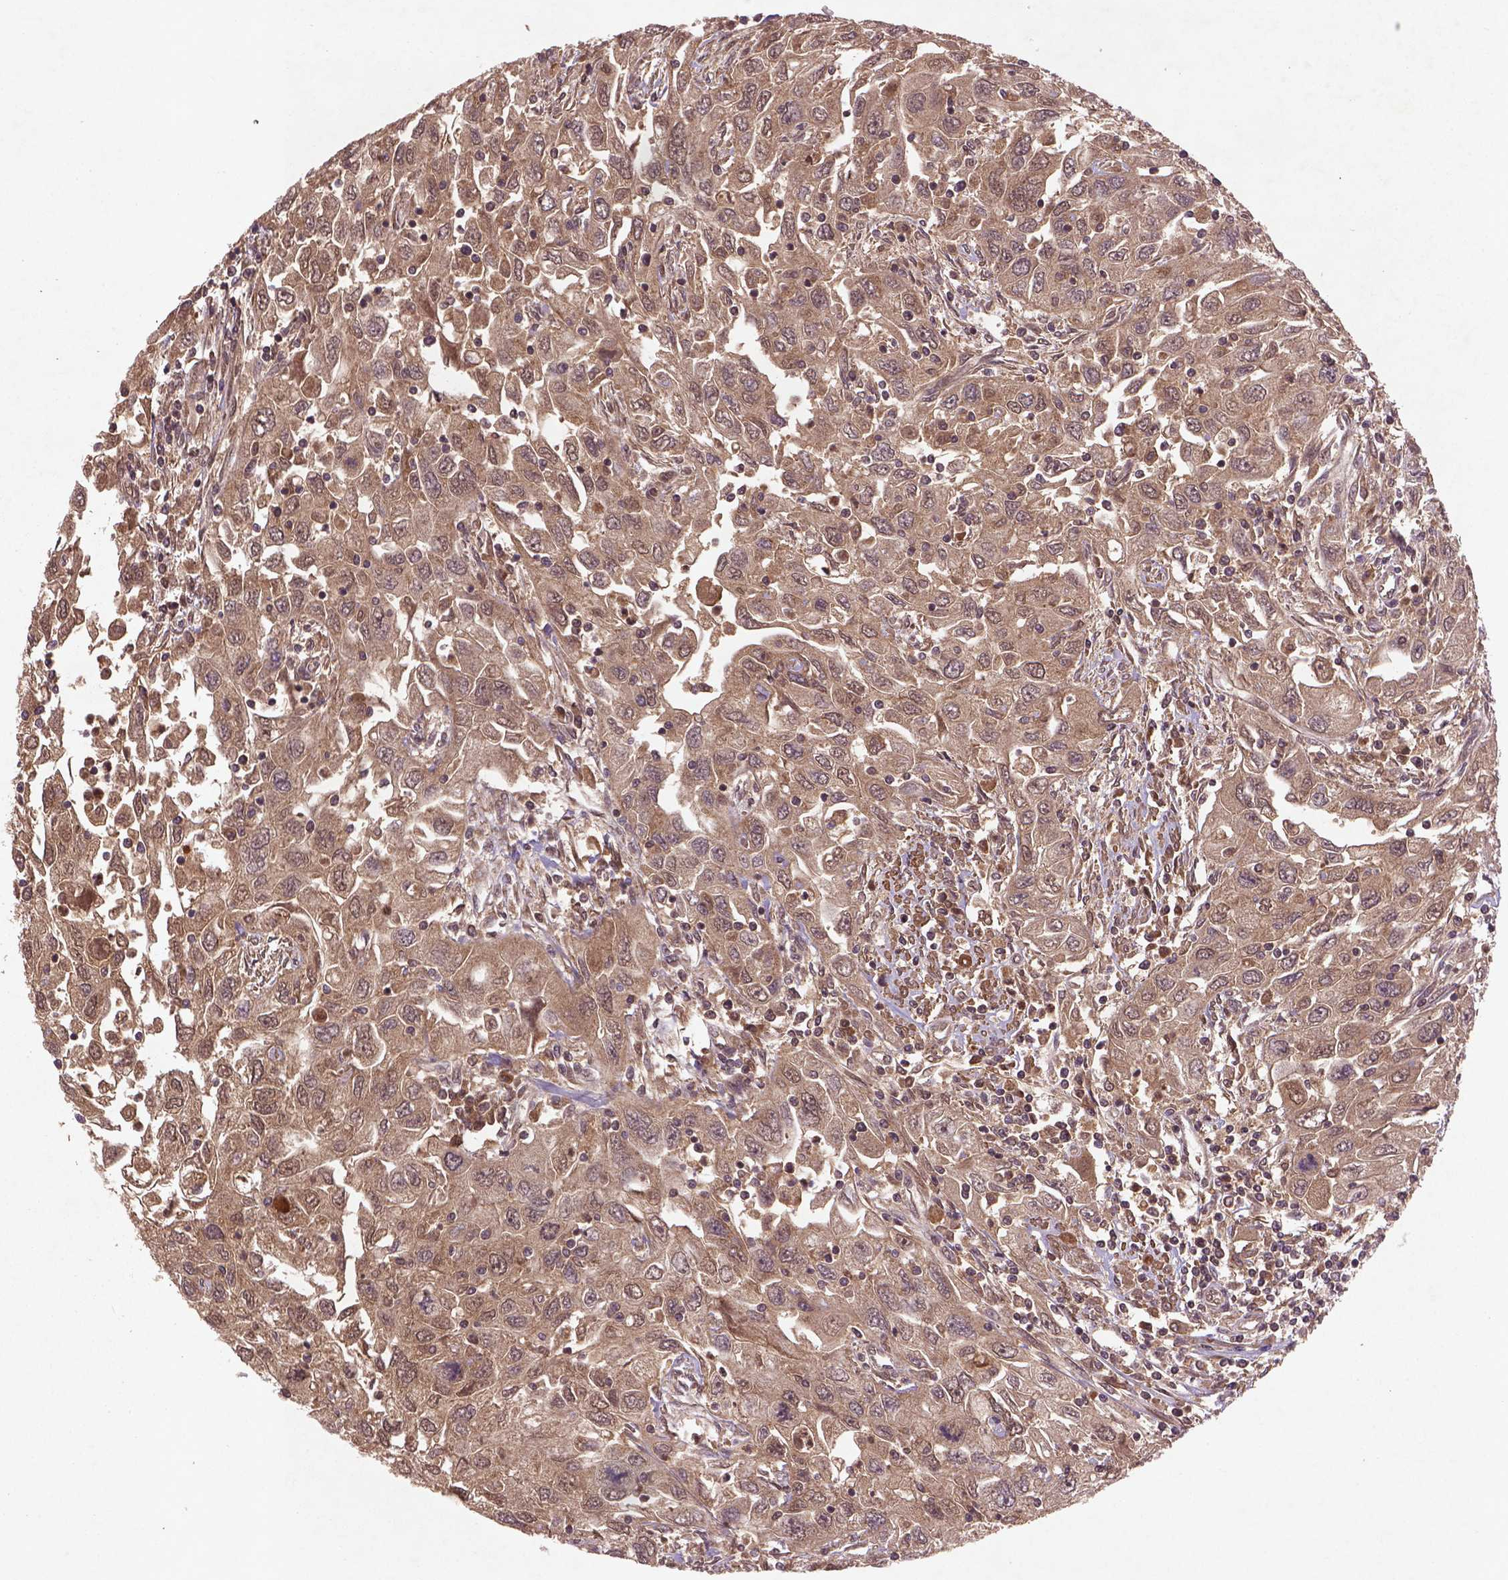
{"staining": {"intensity": "moderate", "quantity": ">75%", "location": "cytoplasmic/membranous,nuclear"}, "tissue": "urothelial cancer", "cell_type": "Tumor cells", "image_type": "cancer", "snomed": [{"axis": "morphology", "description": "Urothelial carcinoma, High grade"}, {"axis": "topography", "description": "Urinary bladder"}], "caption": "About >75% of tumor cells in urothelial cancer reveal moderate cytoplasmic/membranous and nuclear protein staining as visualized by brown immunohistochemical staining.", "gene": "NIPAL2", "patient": {"sex": "male", "age": 76}}